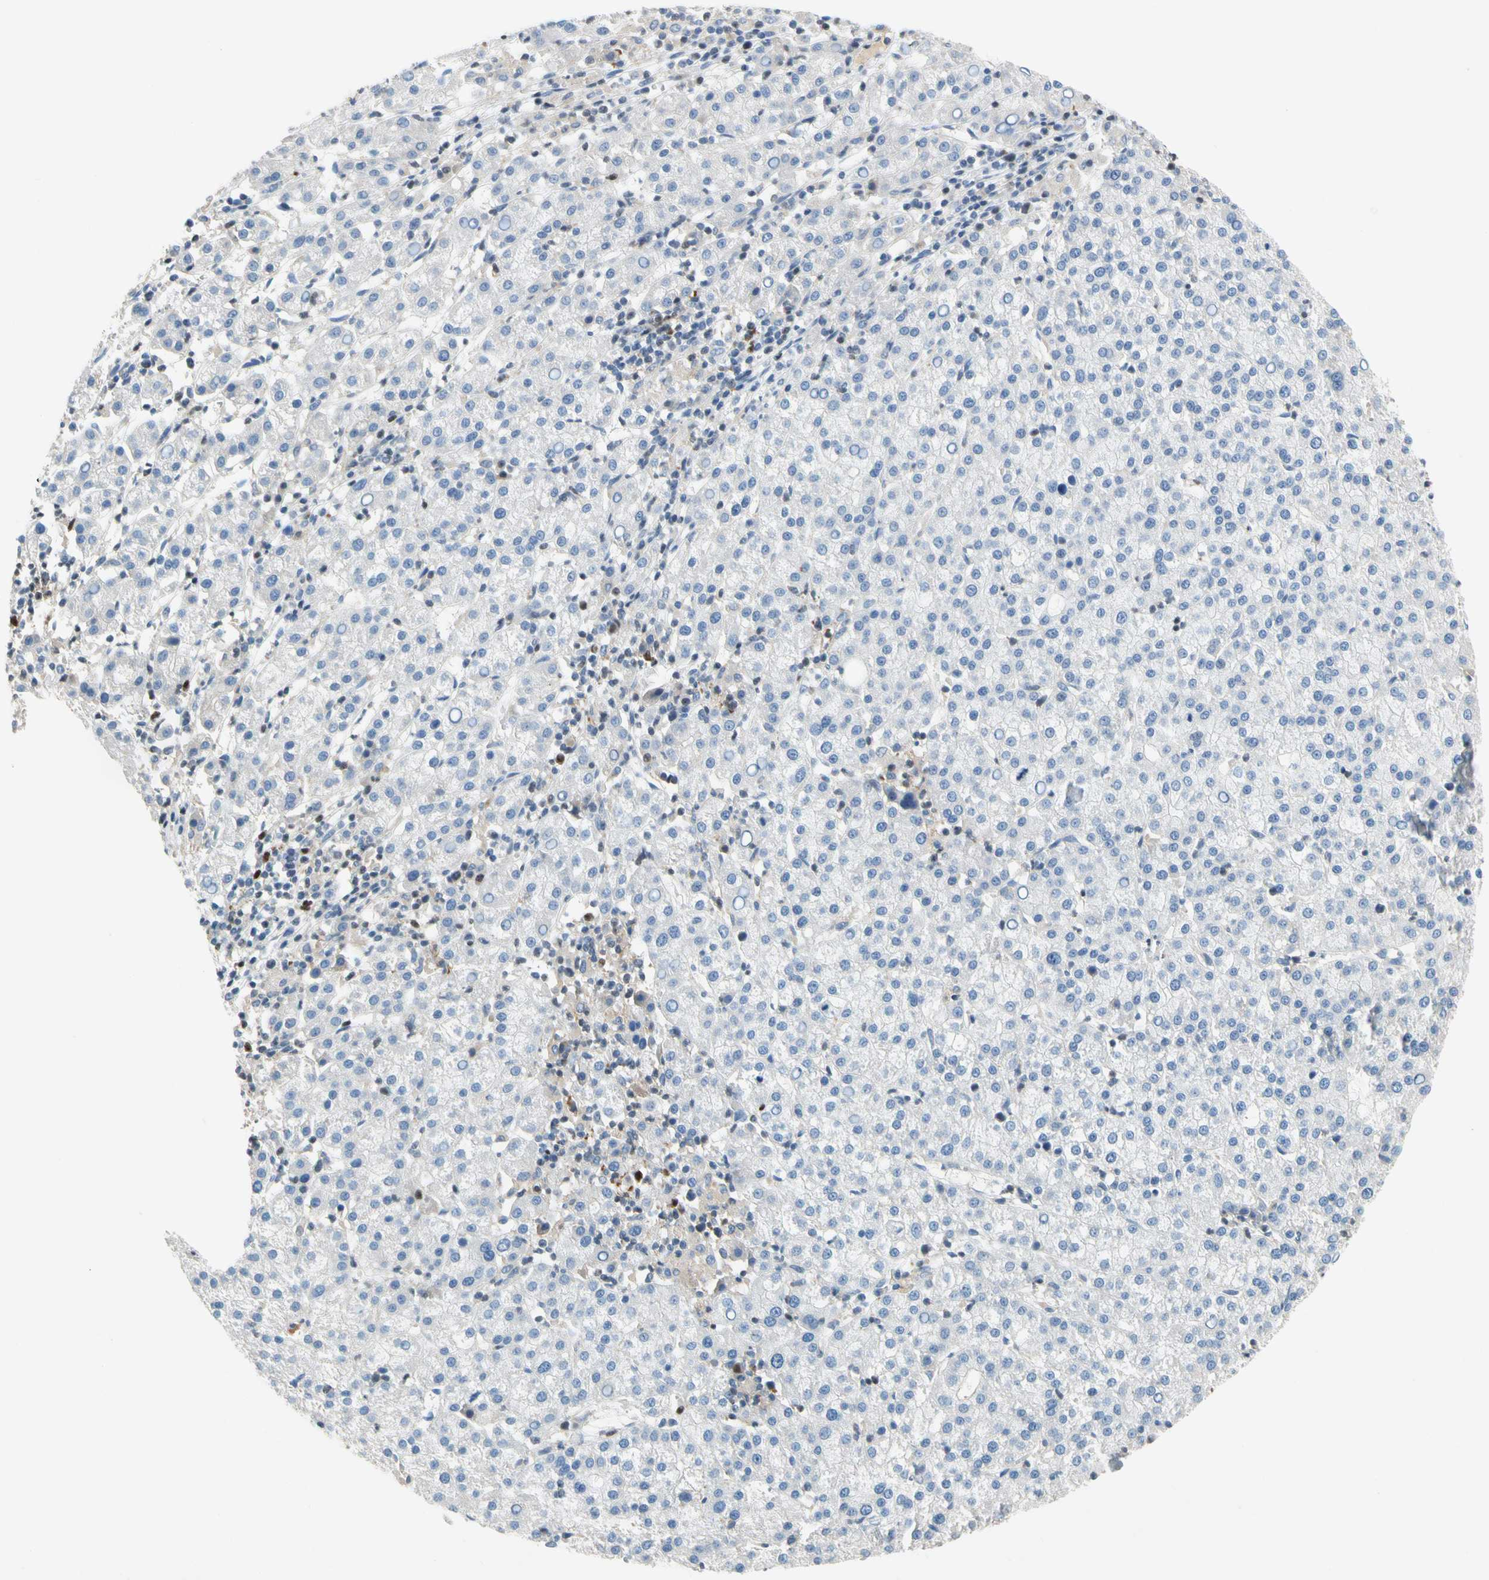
{"staining": {"intensity": "negative", "quantity": "none", "location": "none"}, "tissue": "liver cancer", "cell_type": "Tumor cells", "image_type": "cancer", "snomed": [{"axis": "morphology", "description": "Carcinoma, Hepatocellular, NOS"}, {"axis": "topography", "description": "Liver"}], "caption": "A high-resolution photomicrograph shows immunohistochemistry (IHC) staining of liver cancer (hepatocellular carcinoma), which exhibits no significant staining in tumor cells. (Brightfield microscopy of DAB (3,3'-diaminobenzidine) immunohistochemistry (IHC) at high magnification).", "gene": "SP140", "patient": {"sex": "female", "age": 58}}